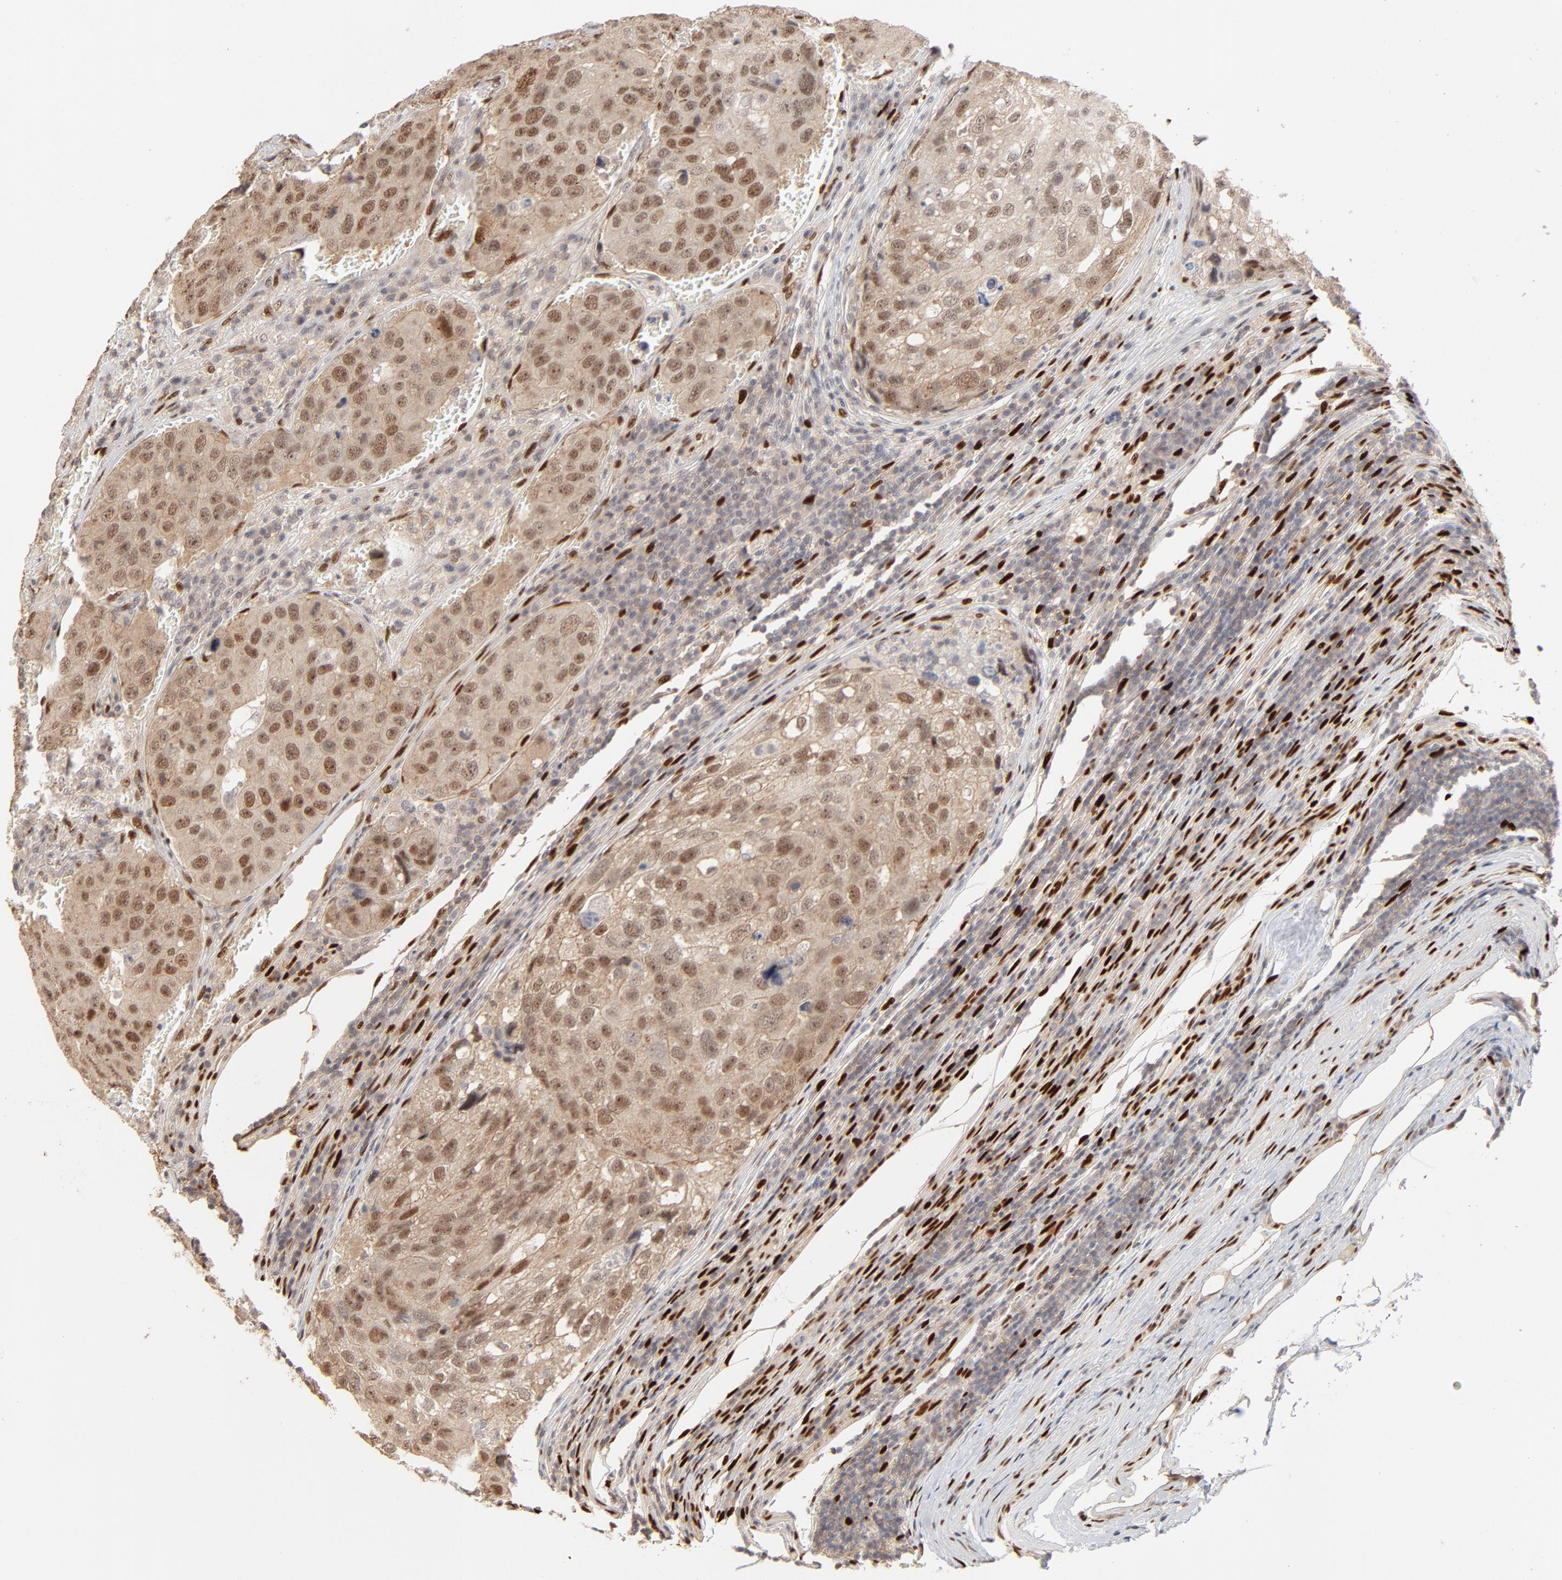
{"staining": {"intensity": "moderate", "quantity": ">75%", "location": "cytoplasmic/membranous,nuclear"}, "tissue": "urothelial cancer", "cell_type": "Tumor cells", "image_type": "cancer", "snomed": [{"axis": "morphology", "description": "Urothelial carcinoma, High grade"}, {"axis": "topography", "description": "Lymph node"}, {"axis": "topography", "description": "Urinary bladder"}], "caption": "Immunohistochemical staining of human urothelial cancer shows moderate cytoplasmic/membranous and nuclear protein positivity in approximately >75% of tumor cells.", "gene": "NFIB", "patient": {"sex": "male", "age": 51}}